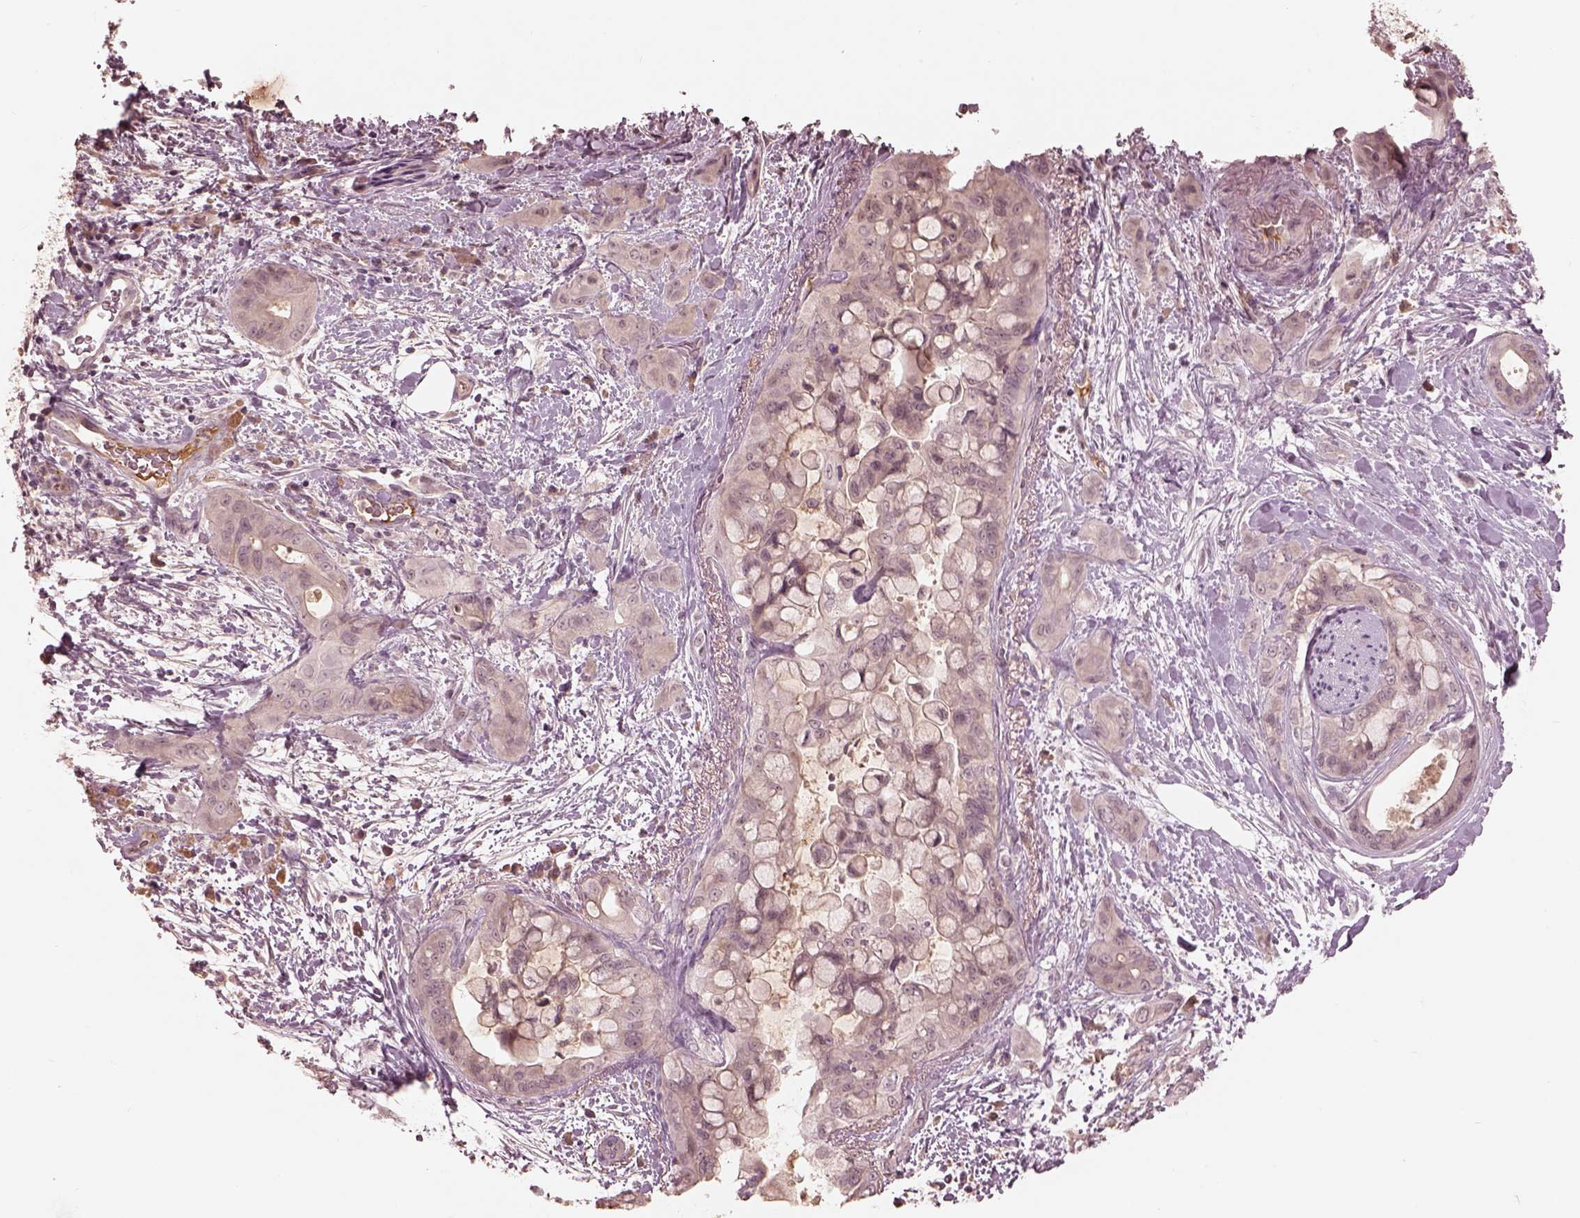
{"staining": {"intensity": "negative", "quantity": "none", "location": "none"}, "tissue": "pancreatic cancer", "cell_type": "Tumor cells", "image_type": "cancer", "snomed": [{"axis": "morphology", "description": "Adenocarcinoma, NOS"}, {"axis": "topography", "description": "Pancreas"}], "caption": "IHC of pancreatic adenocarcinoma exhibits no positivity in tumor cells. Brightfield microscopy of immunohistochemistry stained with DAB (3,3'-diaminobenzidine) (brown) and hematoxylin (blue), captured at high magnification.", "gene": "TF", "patient": {"sex": "male", "age": 71}}